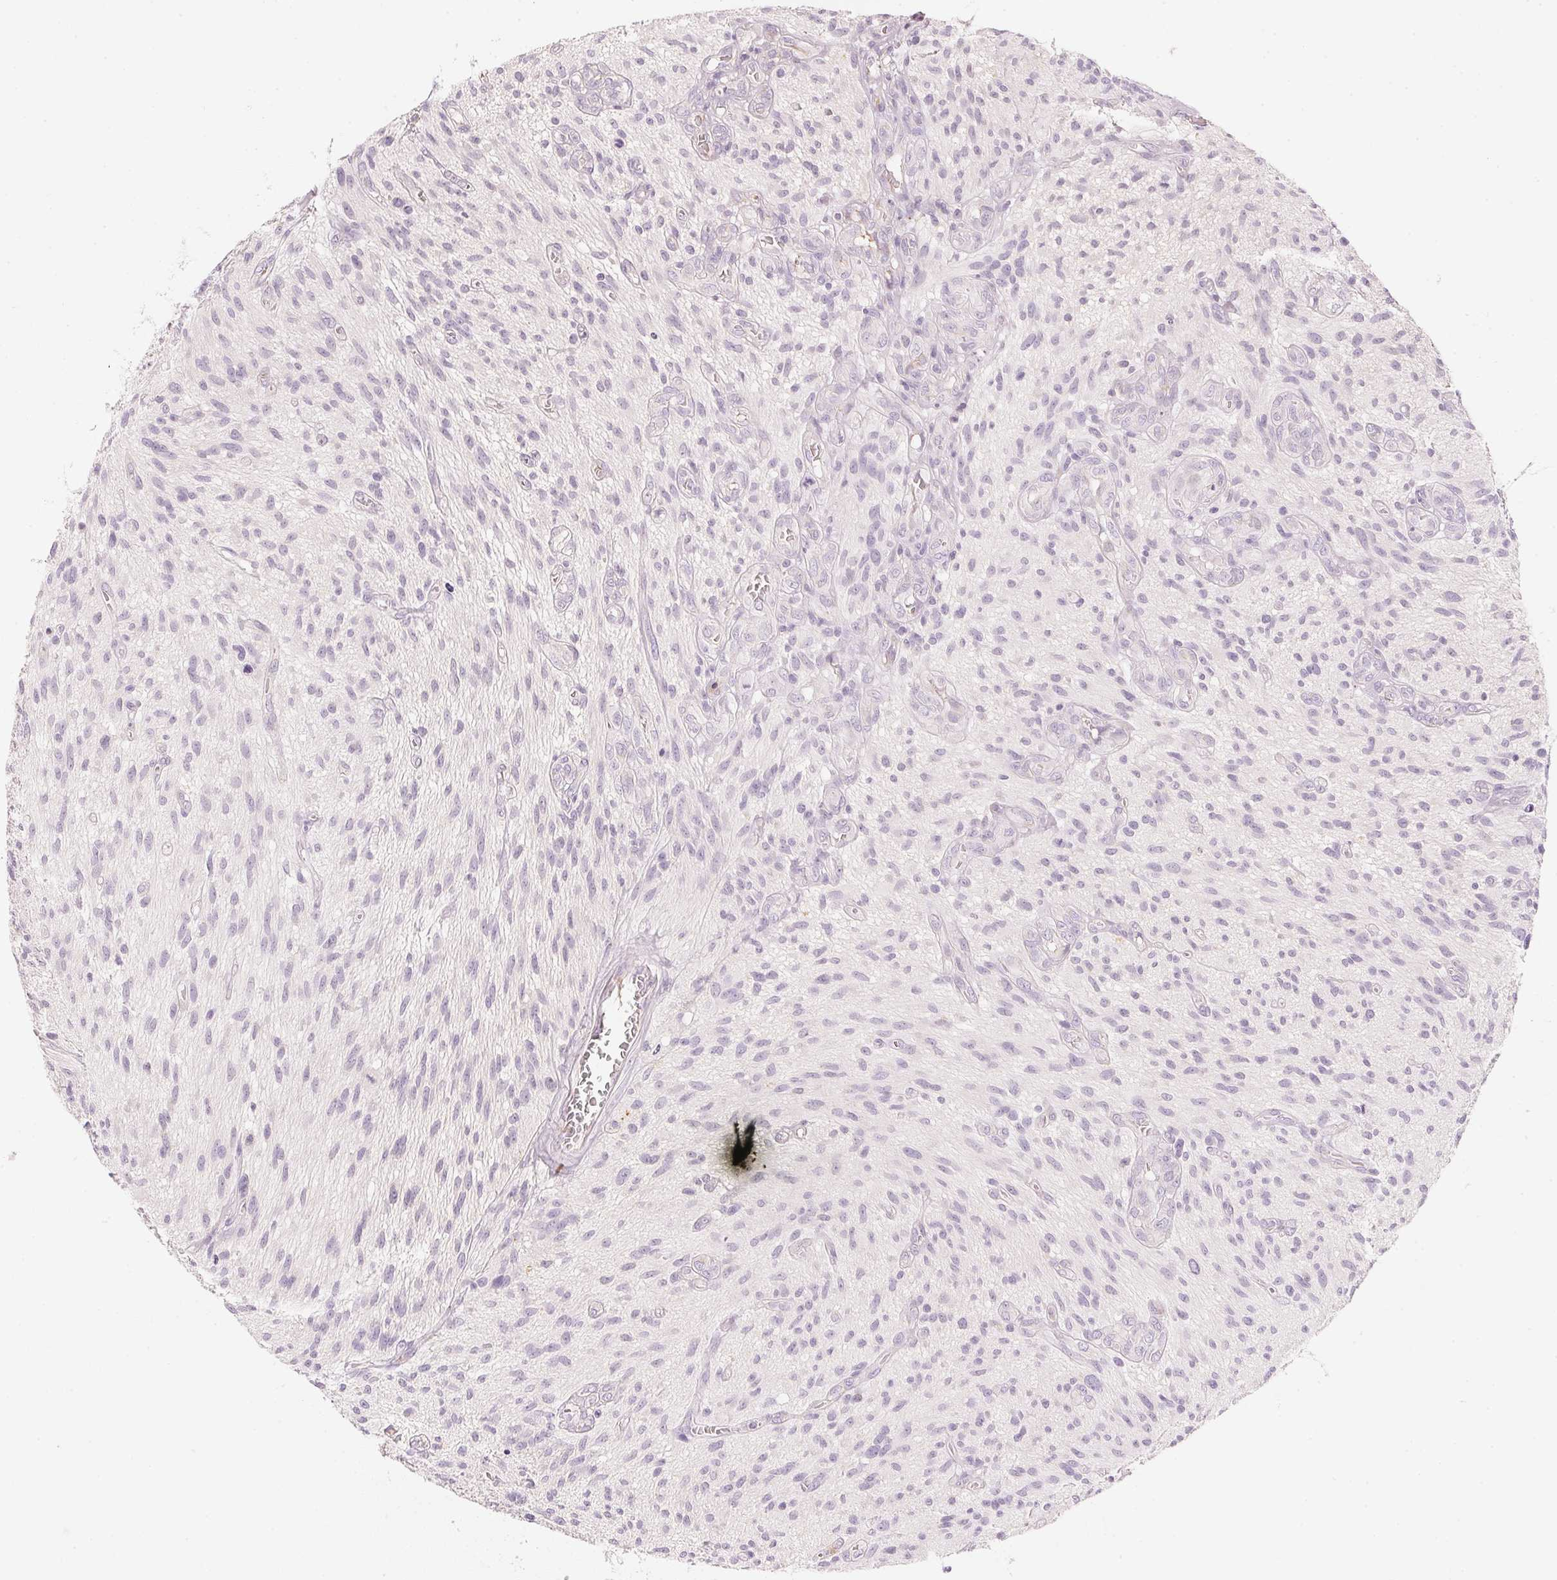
{"staining": {"intensity": "negative", "quantity": "none", "location": "none"}, "tissue": "glioma", "cell_type": "Tumor cells", "image_type": "cancer", "snomed": [{"axis": "morphology", "description": "Glioma, malignant, High grade"}, {"axis": "topography", "description": "Brain"}], "caption": "Immunohistochemical staining of human high-grade glioma (malignant) exhibits no significant staining in tumor cells. The staining was performed using DAB to visualize the protein expression in brown, while the nuclei were stained in blue with hematoxylin (Magnification: 20x).", "gene": "RMDN2", "patient": {"sex": "male", "age": 75}}